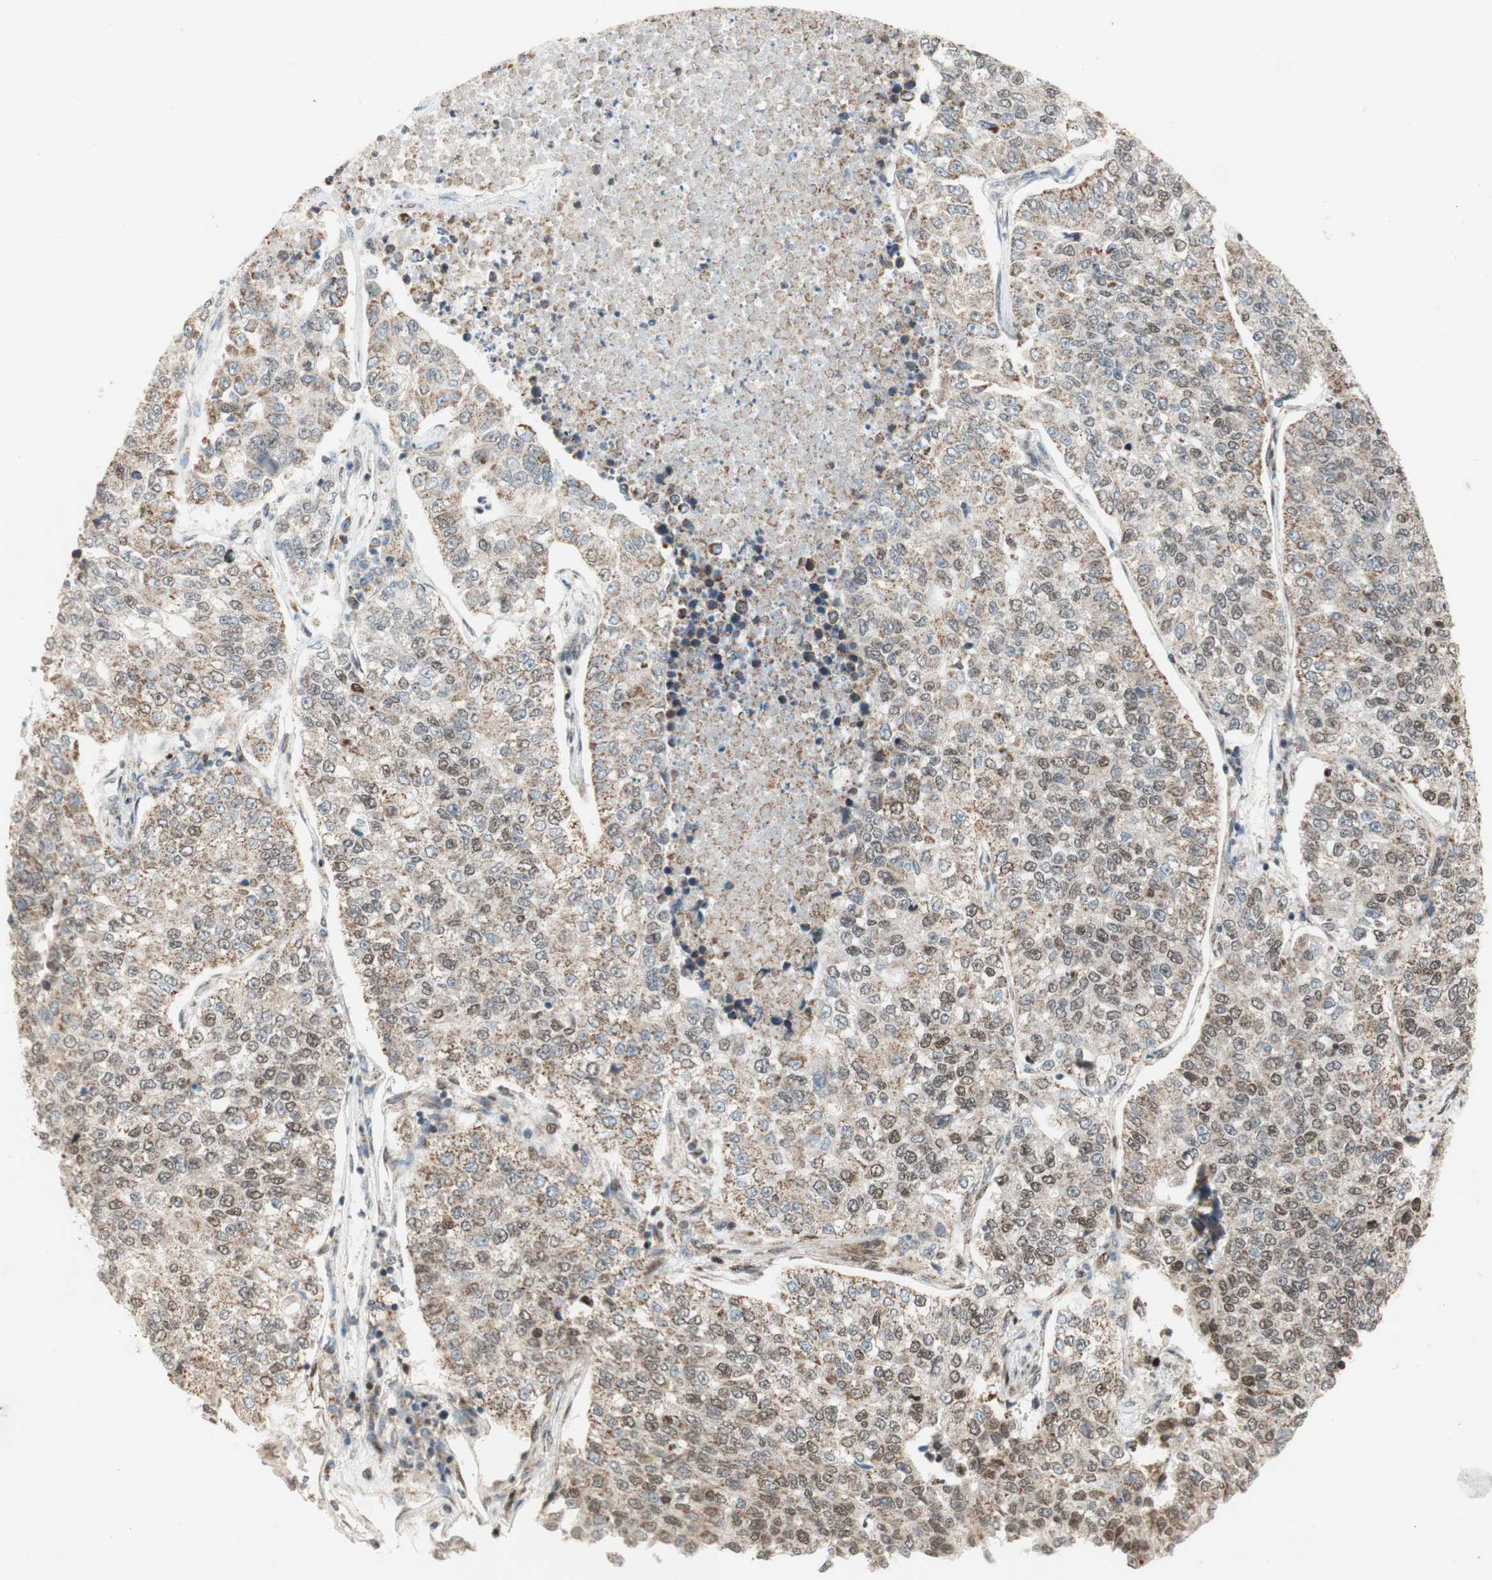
{"staining": {"intensity": "weak", "quantity": "25%-75%", "location": "cytoplasmic/membranous,nuclear"}, "tissue": "lung cancer", "cell_type": "Tumor cells", "image_type": "cancer", "snomed": [{"axis": "morphology", "description": "Adenocarcinoma, NOS"}, {"axis": "topography", "description": "Lung"}], "caption": "Lung cancer (adenocarcinoma) stained with immunohistochemistry (IHC) demonstrates weak cytoplasmic/membranous and nuclear positivity in approximately 25%-75% of tumor cells.", "gene": "DNMT3A", "patient": {"sex": "male", "age": 49}}